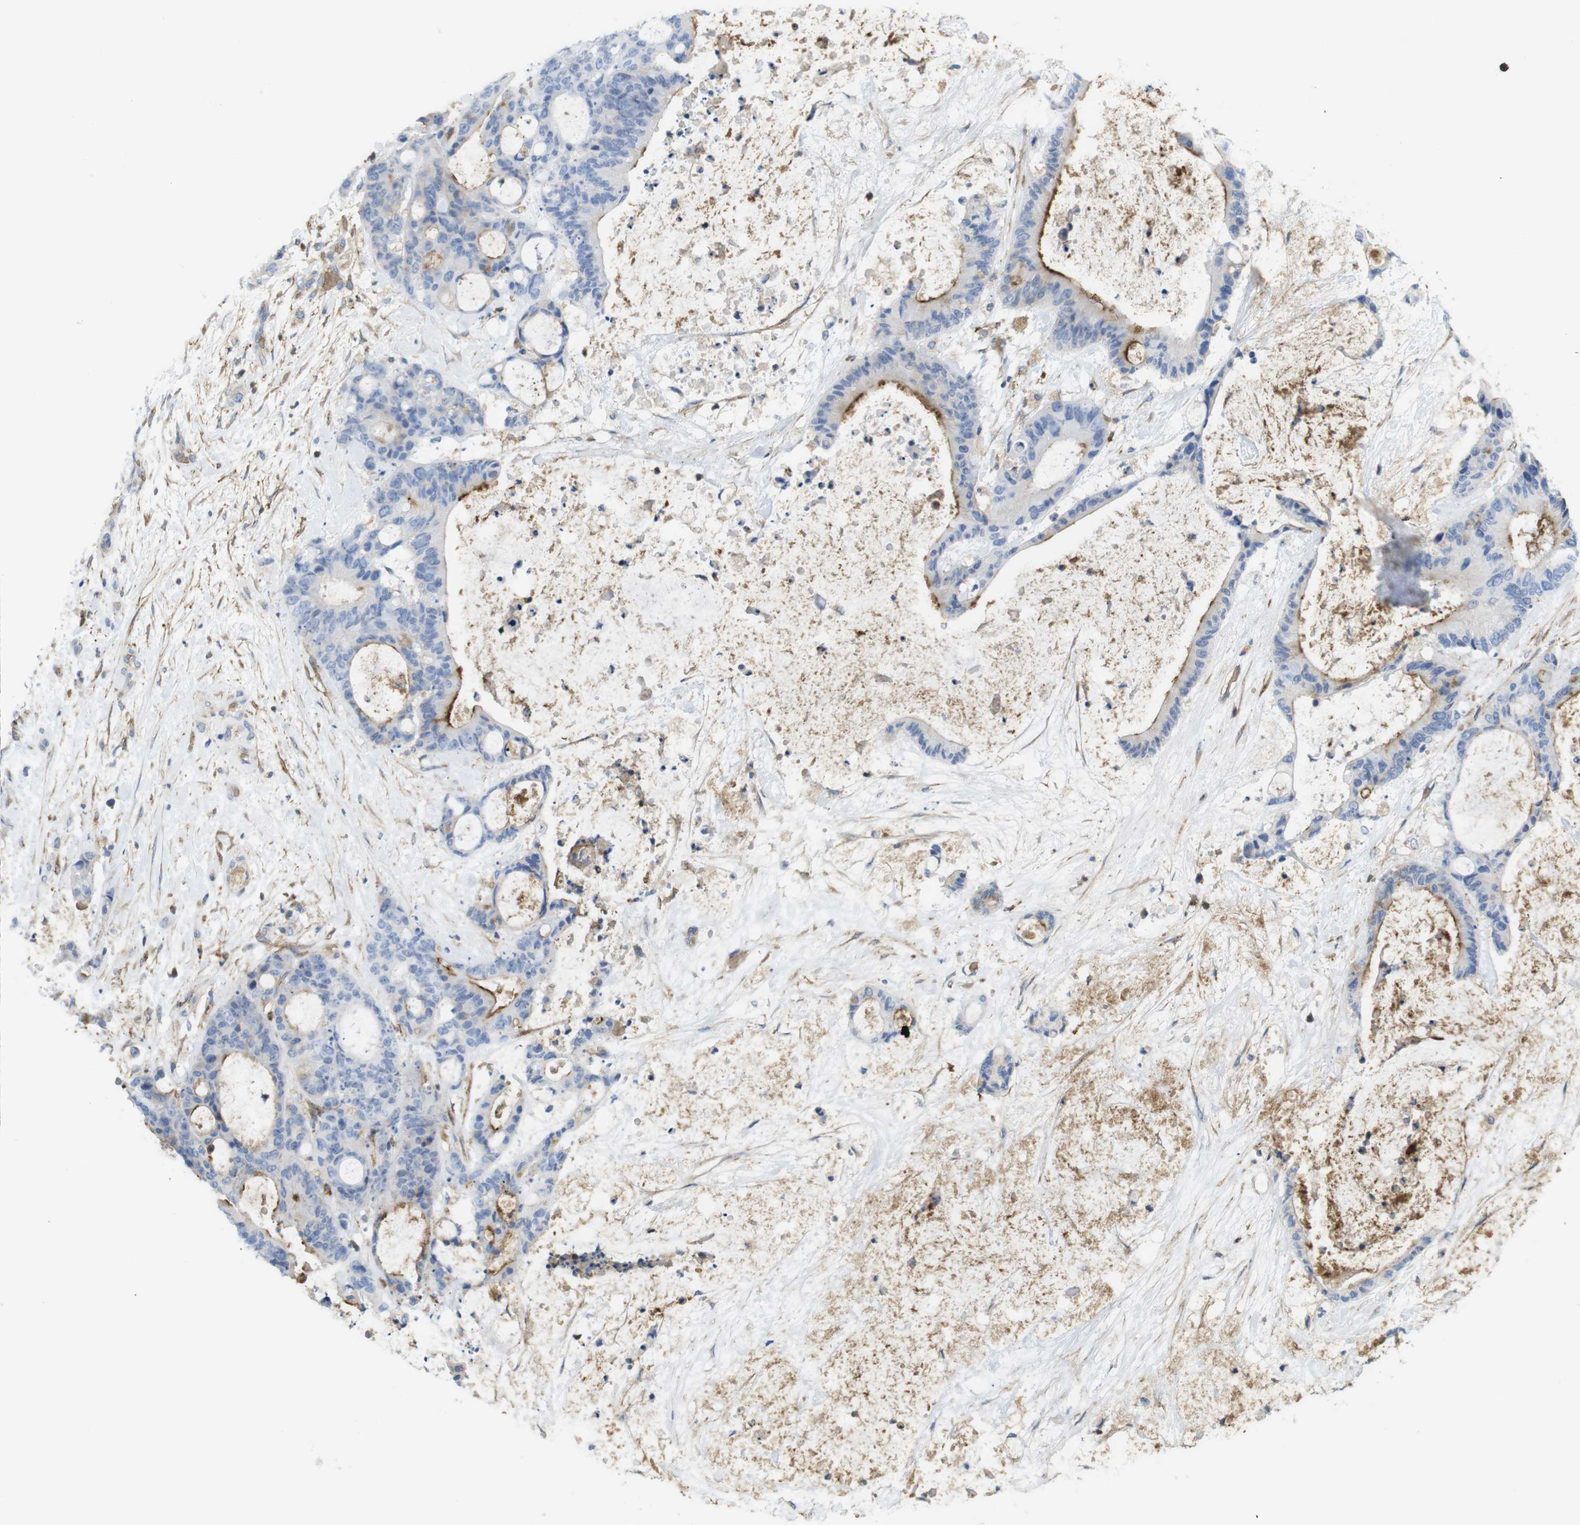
{"staining": {"intensity": "moderate", "quantity": "25%-75%", "location": "cytoplasmic/membranous"}, "tissue": "liver cancer", "cell_type": "Tumor cells", "image_type": "cancer", "snomed": [{"axis": "morphology", "description": "Cholangiocarcinoma"}, {"axis": "topography", "description": "Liver"}], "caption": "This photomicrograph reveals liver cancer (cholangiocarcinoma) stained with immunohistochemistry to label a protein in brown. The cytoplasmic/membranous of tumor cells show moderate positivity for the protein. Nuclei are counter-stained blue.", "gene": "CYBRD1", "patient": {"sex": "female", "age": 73}}